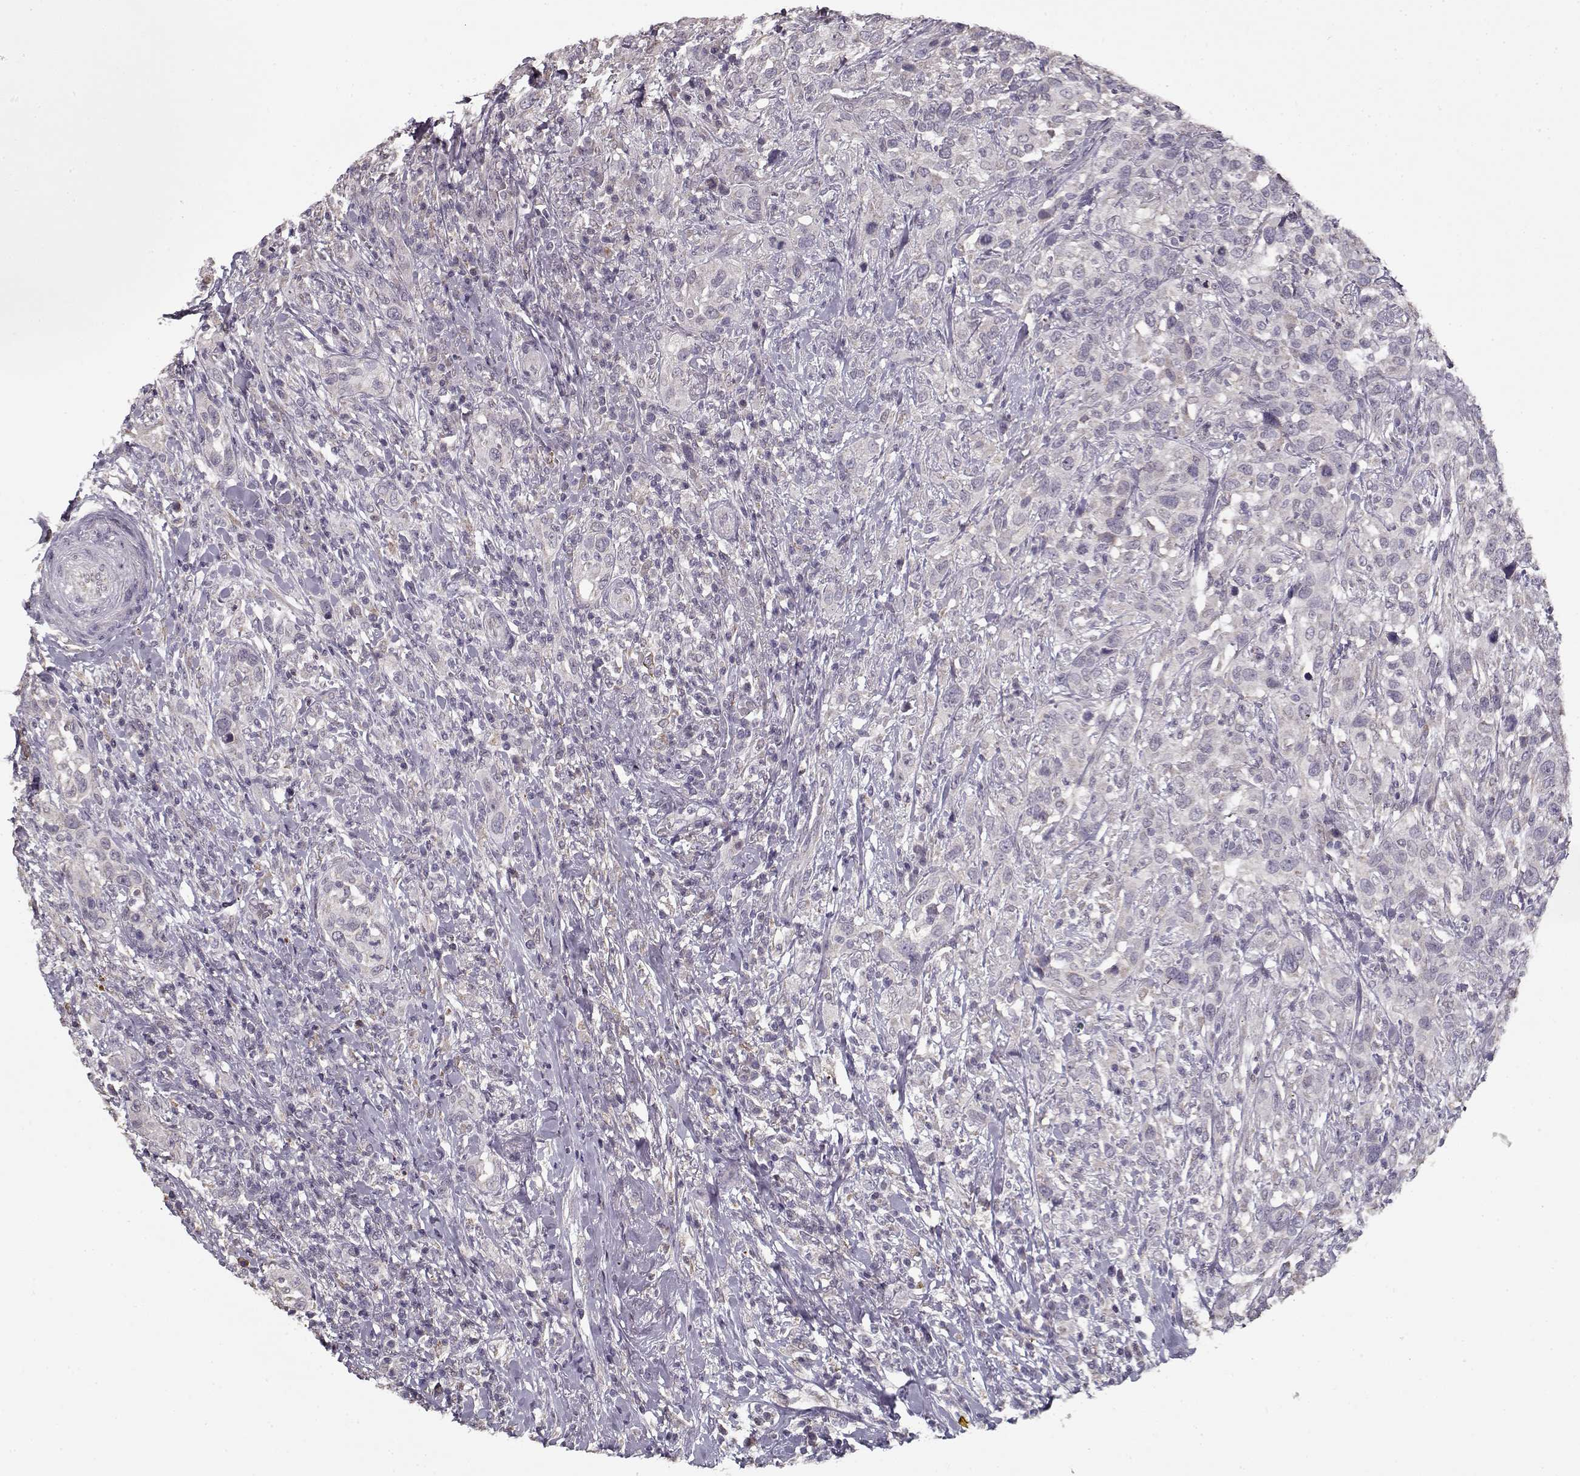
{"staining": {"intensity": "negative", "quantity": "none", "location": "none"}, "tissue": "urothelial cancer", "cell_type": "Tumor cells", "image_type": "cancer", "snomed": [{"axis": "morphology", "description": "Urothelial carcinoma, NOS"}, {"axis": "morphology", "description": "Urothelial carcinoma, High grade"}, {"axis": "topography", "description": "Urinary bladder"}], "caption": "This is an immunohistochemistry (IHC) image of transitional cell carcinoma. There is no positivity in tumor cells.", "gene": "LAMA2", "patient": {"sex": "female", "age": 64}}